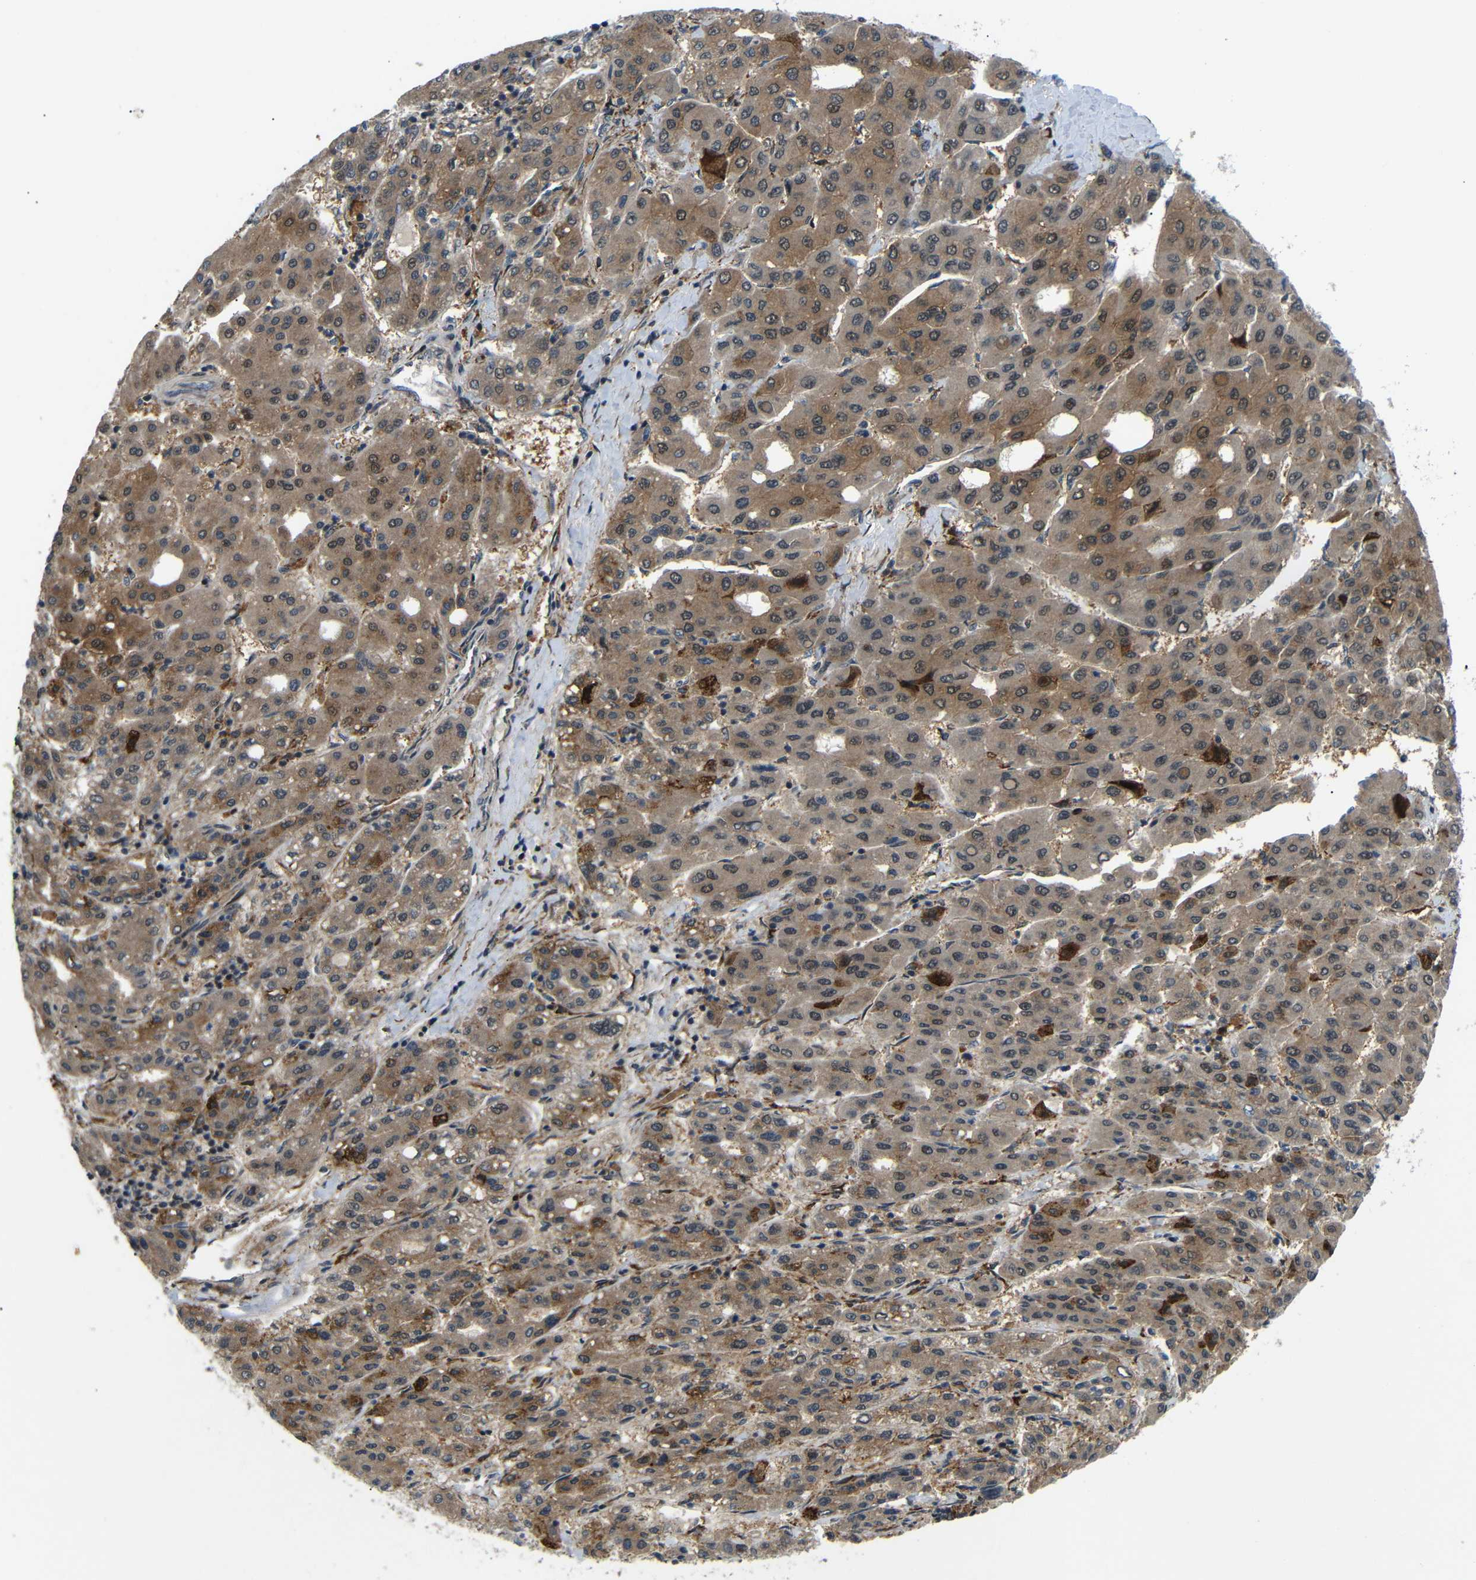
{"staining": {"intensity": "moderate", "quantity": ">75%", "location": "cytoplasmic/membranous"}, "tissue": "liver cancer", "cell_type": "Tumor cells", "image_type": "cancer", "snomed": [{"axis": "morphology", "description": "Carcinoma, Hepatocellular, NOS"}, {"axis": "topography", "description": "Liver"}], "caption": "Immunohistochemical staining of human liver hepatocellular carcinoma demonstrates moderate cytoplasmic/membranous protein expression in approximately >75% of tumor cells.", "gene": "SYDE1", "patient": {"sex": "male", "age": 65}}